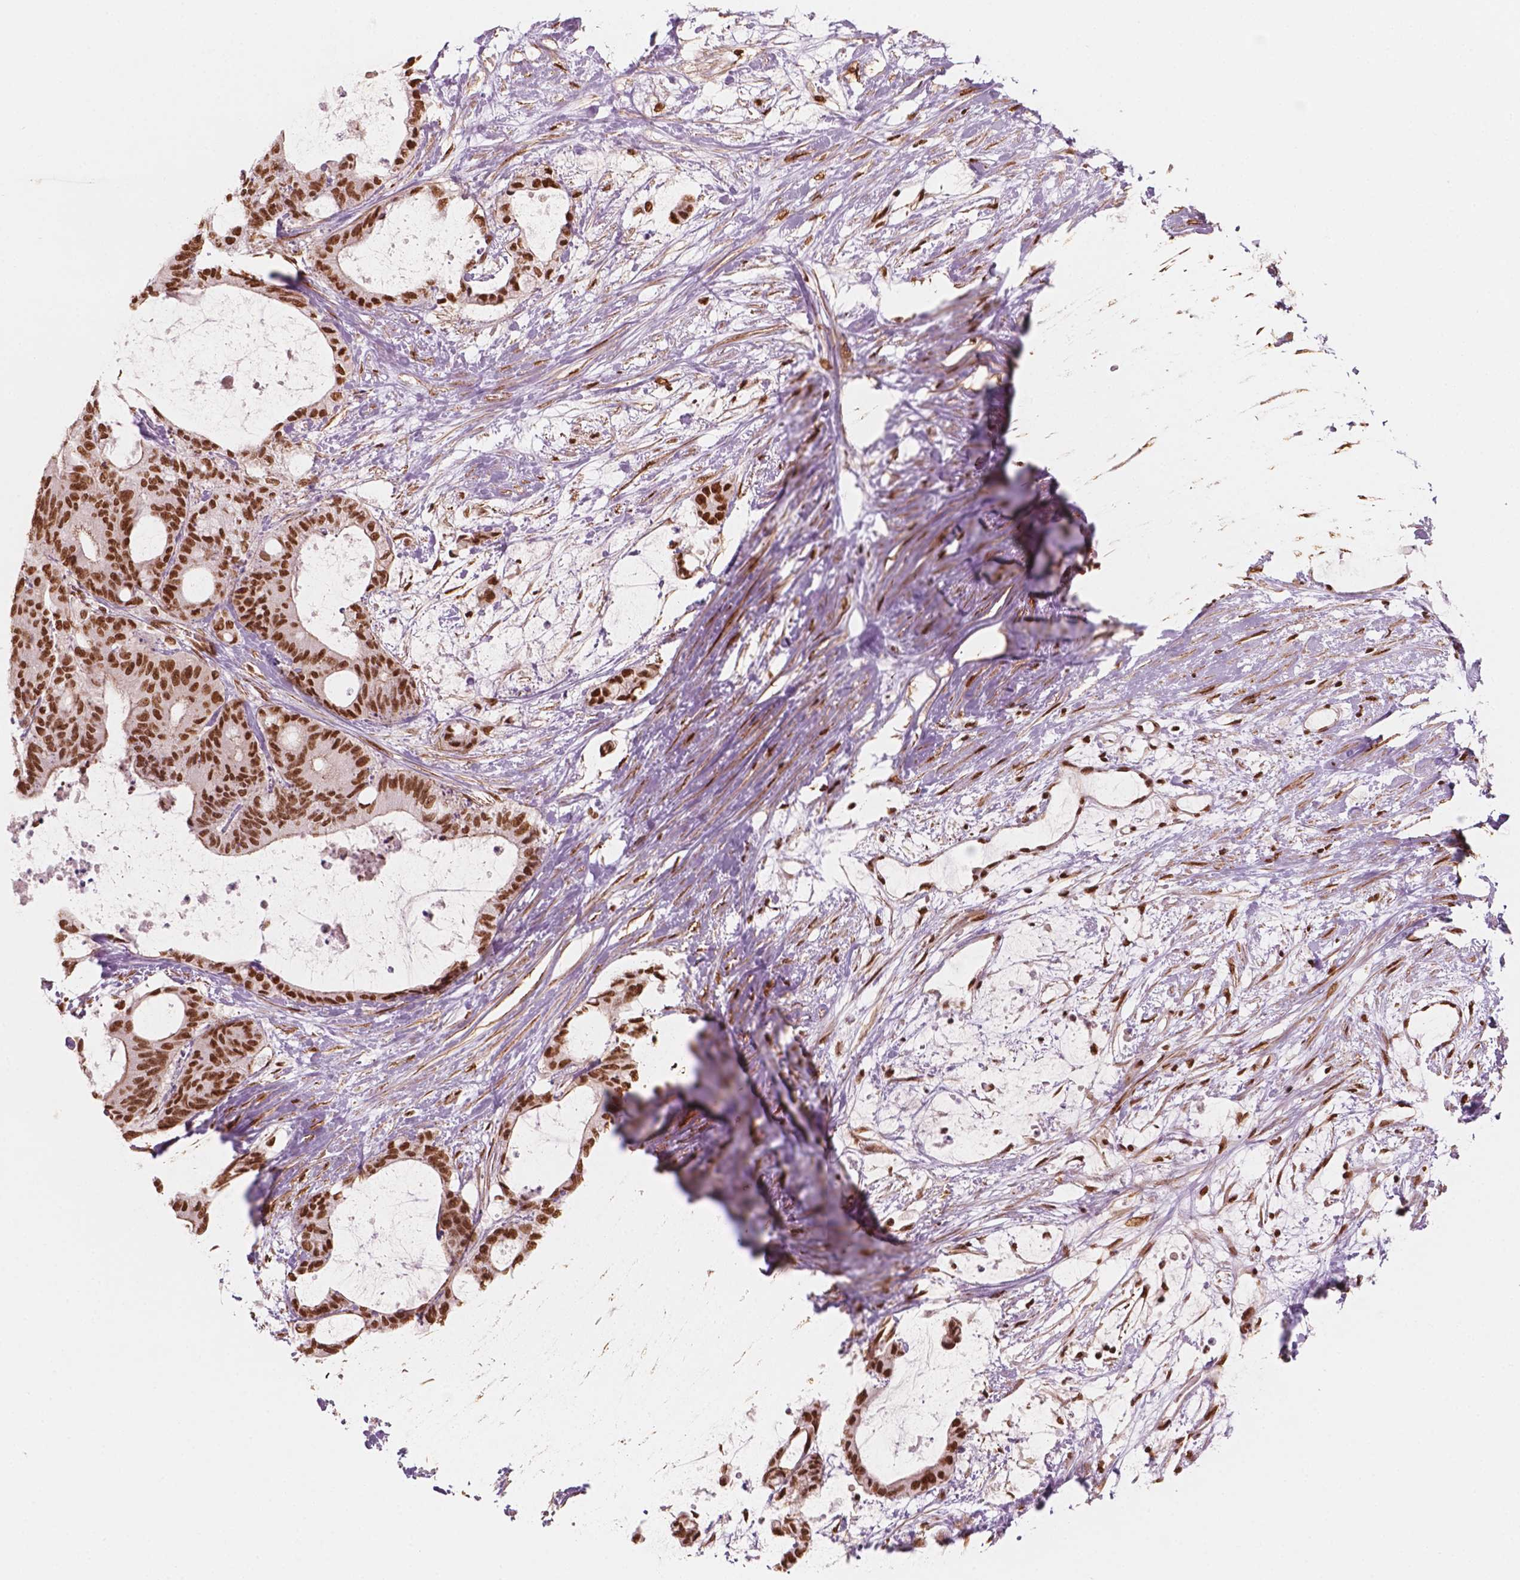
{"staining": {"intensity": "moderate", "quantity": ">75%", "location": "nuclear"}, "tissue": "liver cancer", "cell_type": "Tumor cells", "image_type": "cancer", "snomed": [{"axis": "morphology", "description": "Normal tissue, NOS"}, {"axis": "morphology", "description": "Cholangiocarcinoma"}, {"axis": "topography", "description": "Liver"}, {"axis": "topography", "description": "Peripheral nerve tissue"}], "caption": "DAB immunohistochemical staining of liver cancer (cholangiocarcinoma) shows moderate nuclear protein positivity in about >75% of tumor cells.", "gene": "GTF3C5", "patient": {"sex": "female", "age": 73}}